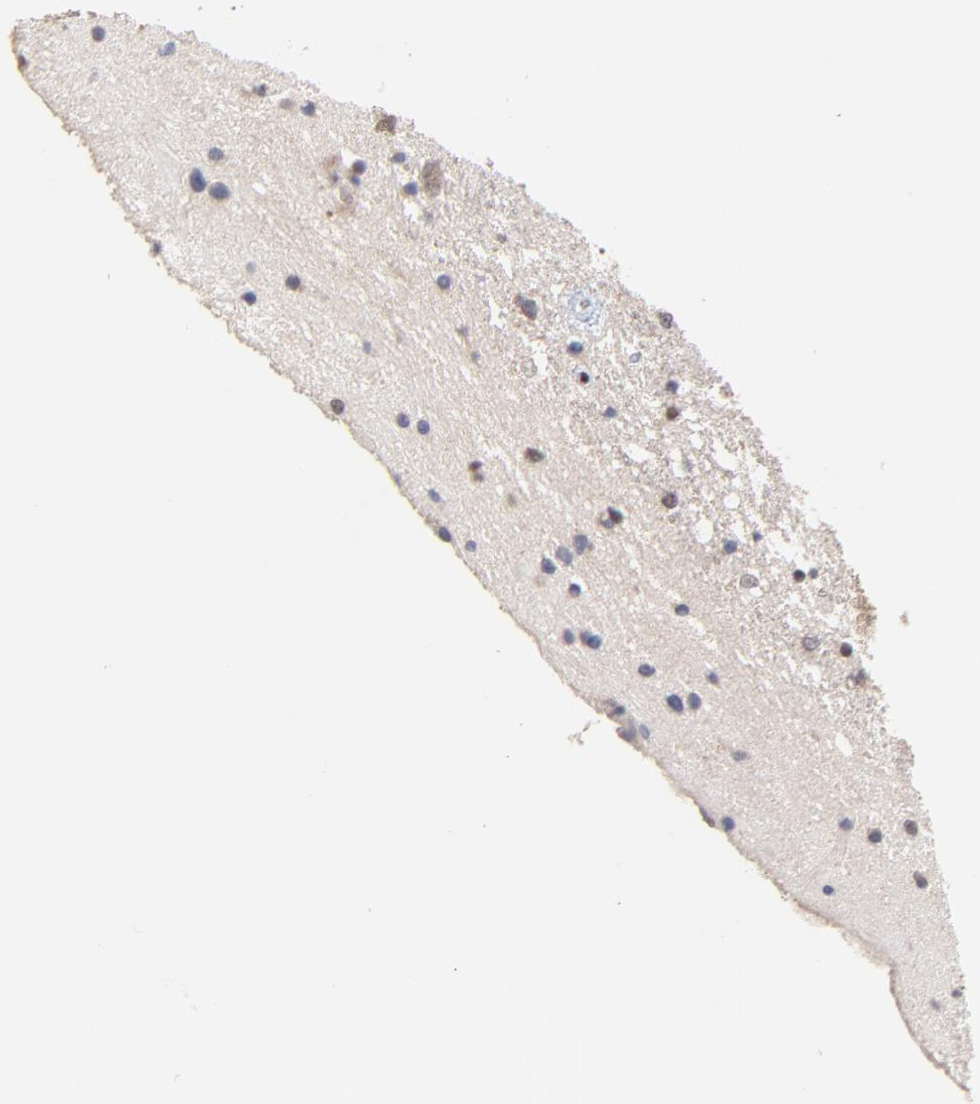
{"staining": {"intensity": "negative", "quantity": "none", "location": "none"}, "tissue": "caudate", "cell_type": "Glial cells", "image_type": "normal", "snomed": [{"axis": "morphology", "description": "Normal tissue, NOS"}, {"axis": "topography", "description": "Lateral ventricle wall"}], "caption": "DAB (3,3'-diaminobenzidine) immunohistochemical staining of normal human caudate displays no significant staining in glial cells.", "gene": "CCT2", "patient": {"sex": "male", "age": 45}}